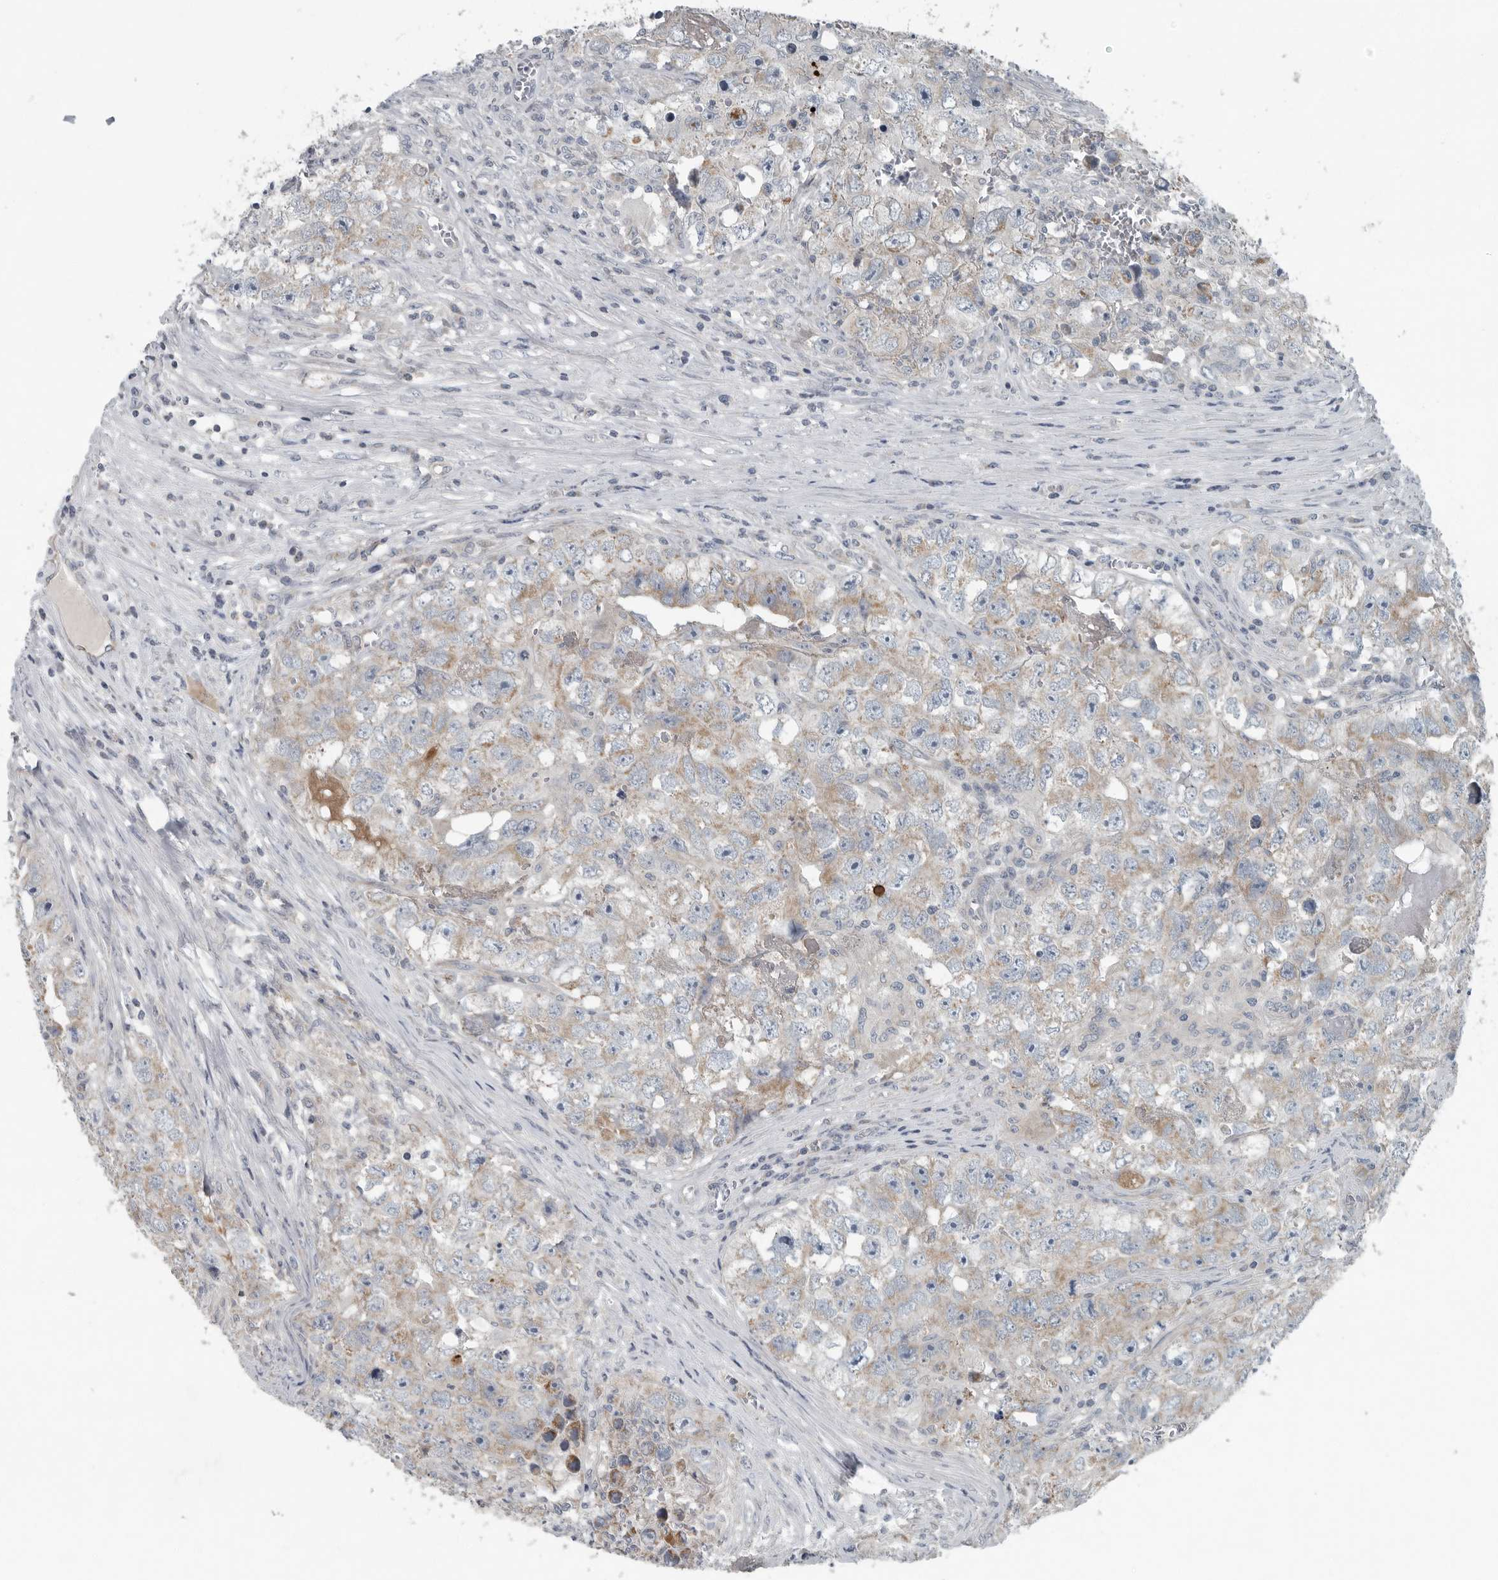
{"staining": {"intensity": "moderate", "quantity": "25%-75%", "location": "cytoplasmic/membranous"}, "tissue": "testis cancer", "cell_type": "Tumor cells", "image_type": "cancer", "snomed": [{"axis": "morphology", "description": "Seminoma, NOS"}, {"axis": "morphology", "description": "Carcinoma, Embryonal, NOS"}, {"axis": "topography", "description": "Testis"}], "caption": "A high-resolution photomicrograph shows immunohistochemistry staining of testis seminoma, which demonstrates moderate cytoplasmic/membranous expression in approximately 25%-75% of tumor cells.", "gene": "MPP3", "patient": {"sex": "male", "age": 43}}